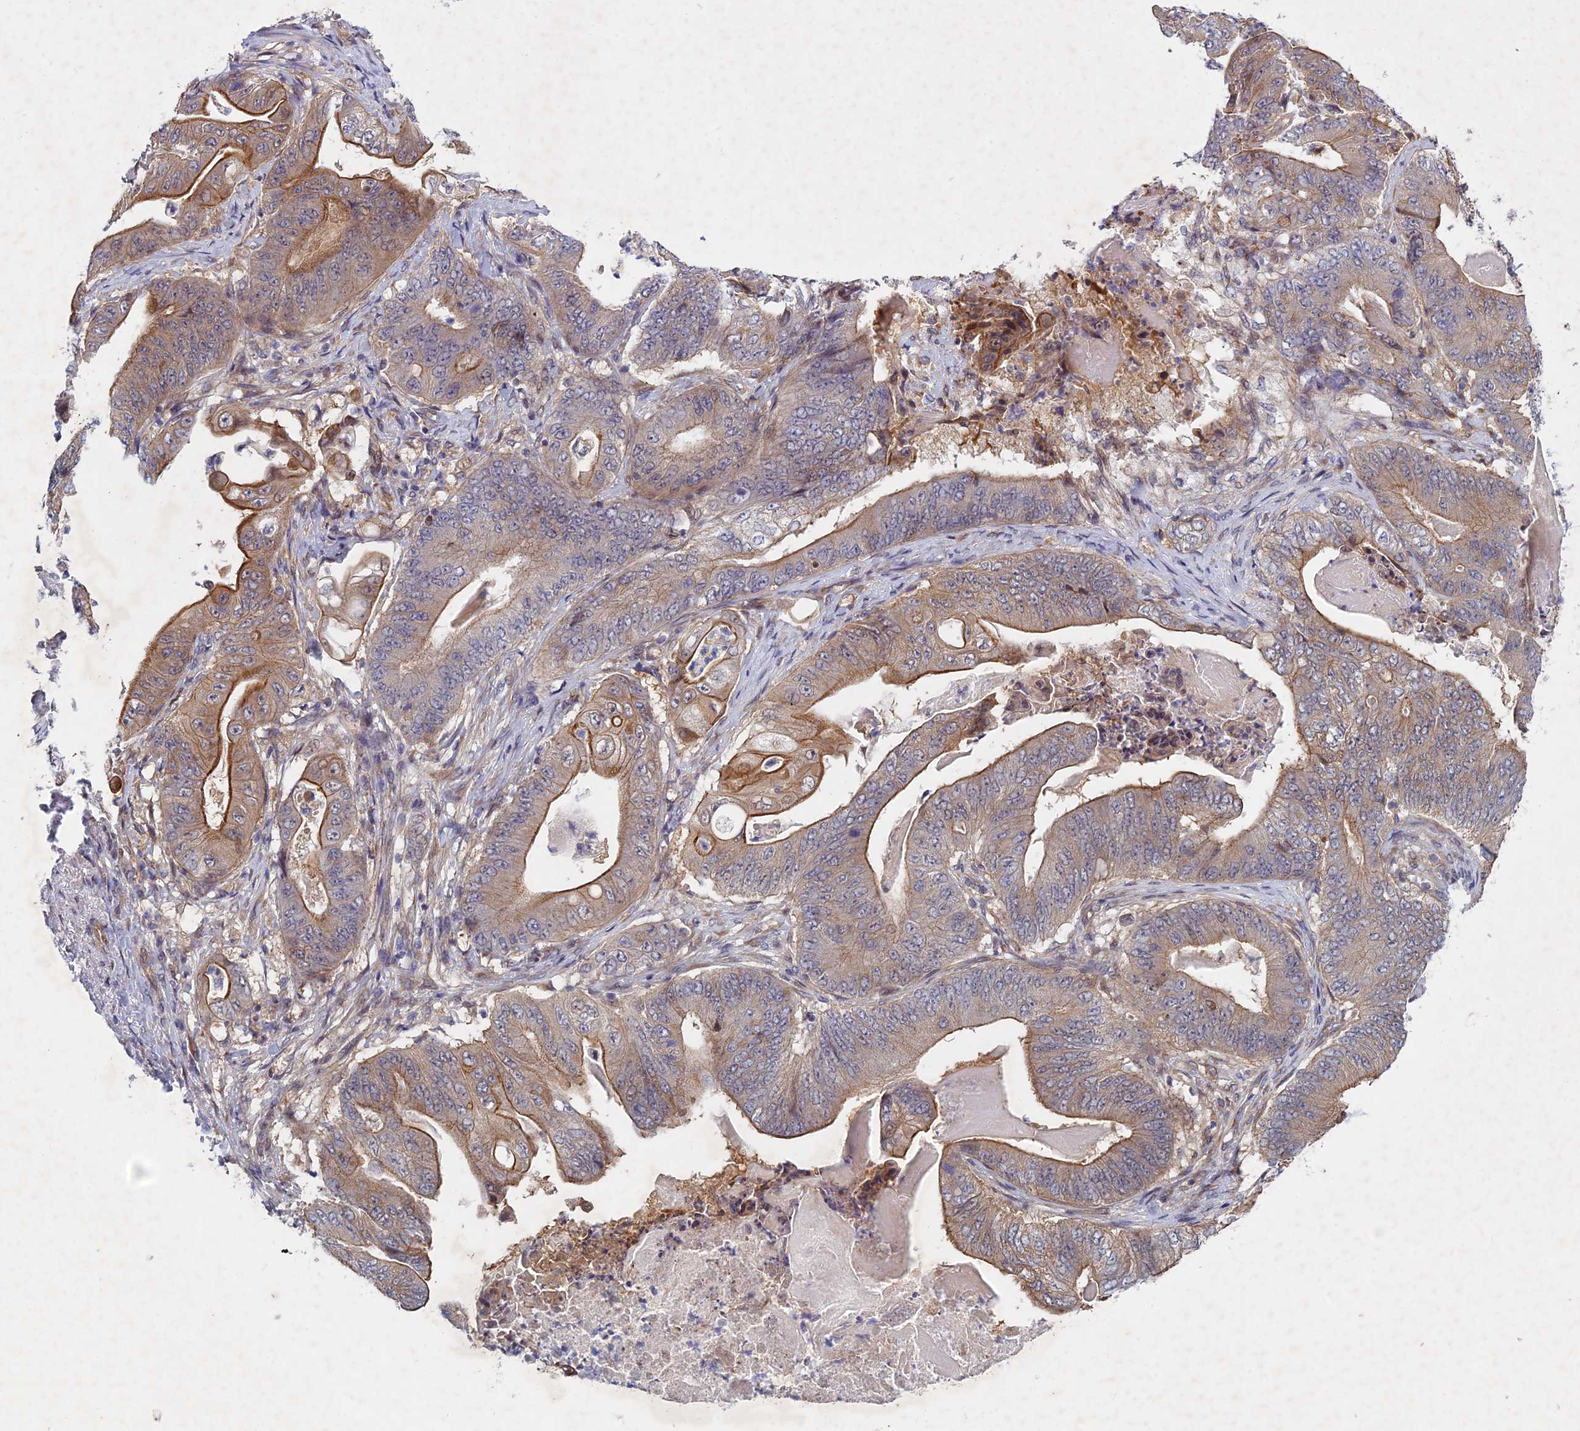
{"staining": {"intensity": "moderate", "quantity": "25%-75%", "location": "cytoplasmic/membranous"}, "tissue": "stomach cancer", "cell_type": "Tumor cells", "image_type": "cancer", "snomed": [{"axis": "morphology", "description": "Adenocarcinoma, NOS"}, {"axis": "topography", "description": "Stomach"}], "caption": "Moderate cytoplasmic/membranous protein staining is identified in approximately 25%-75% of tumor cells in stomach cancer (adenocarcinoma). (DAB (3,3'-diaminobenzidine) = brown stain, brightfield microscopy at high magnification).", "gene": "PTHLH", "patient": {"sex": "female", "age": 73}}